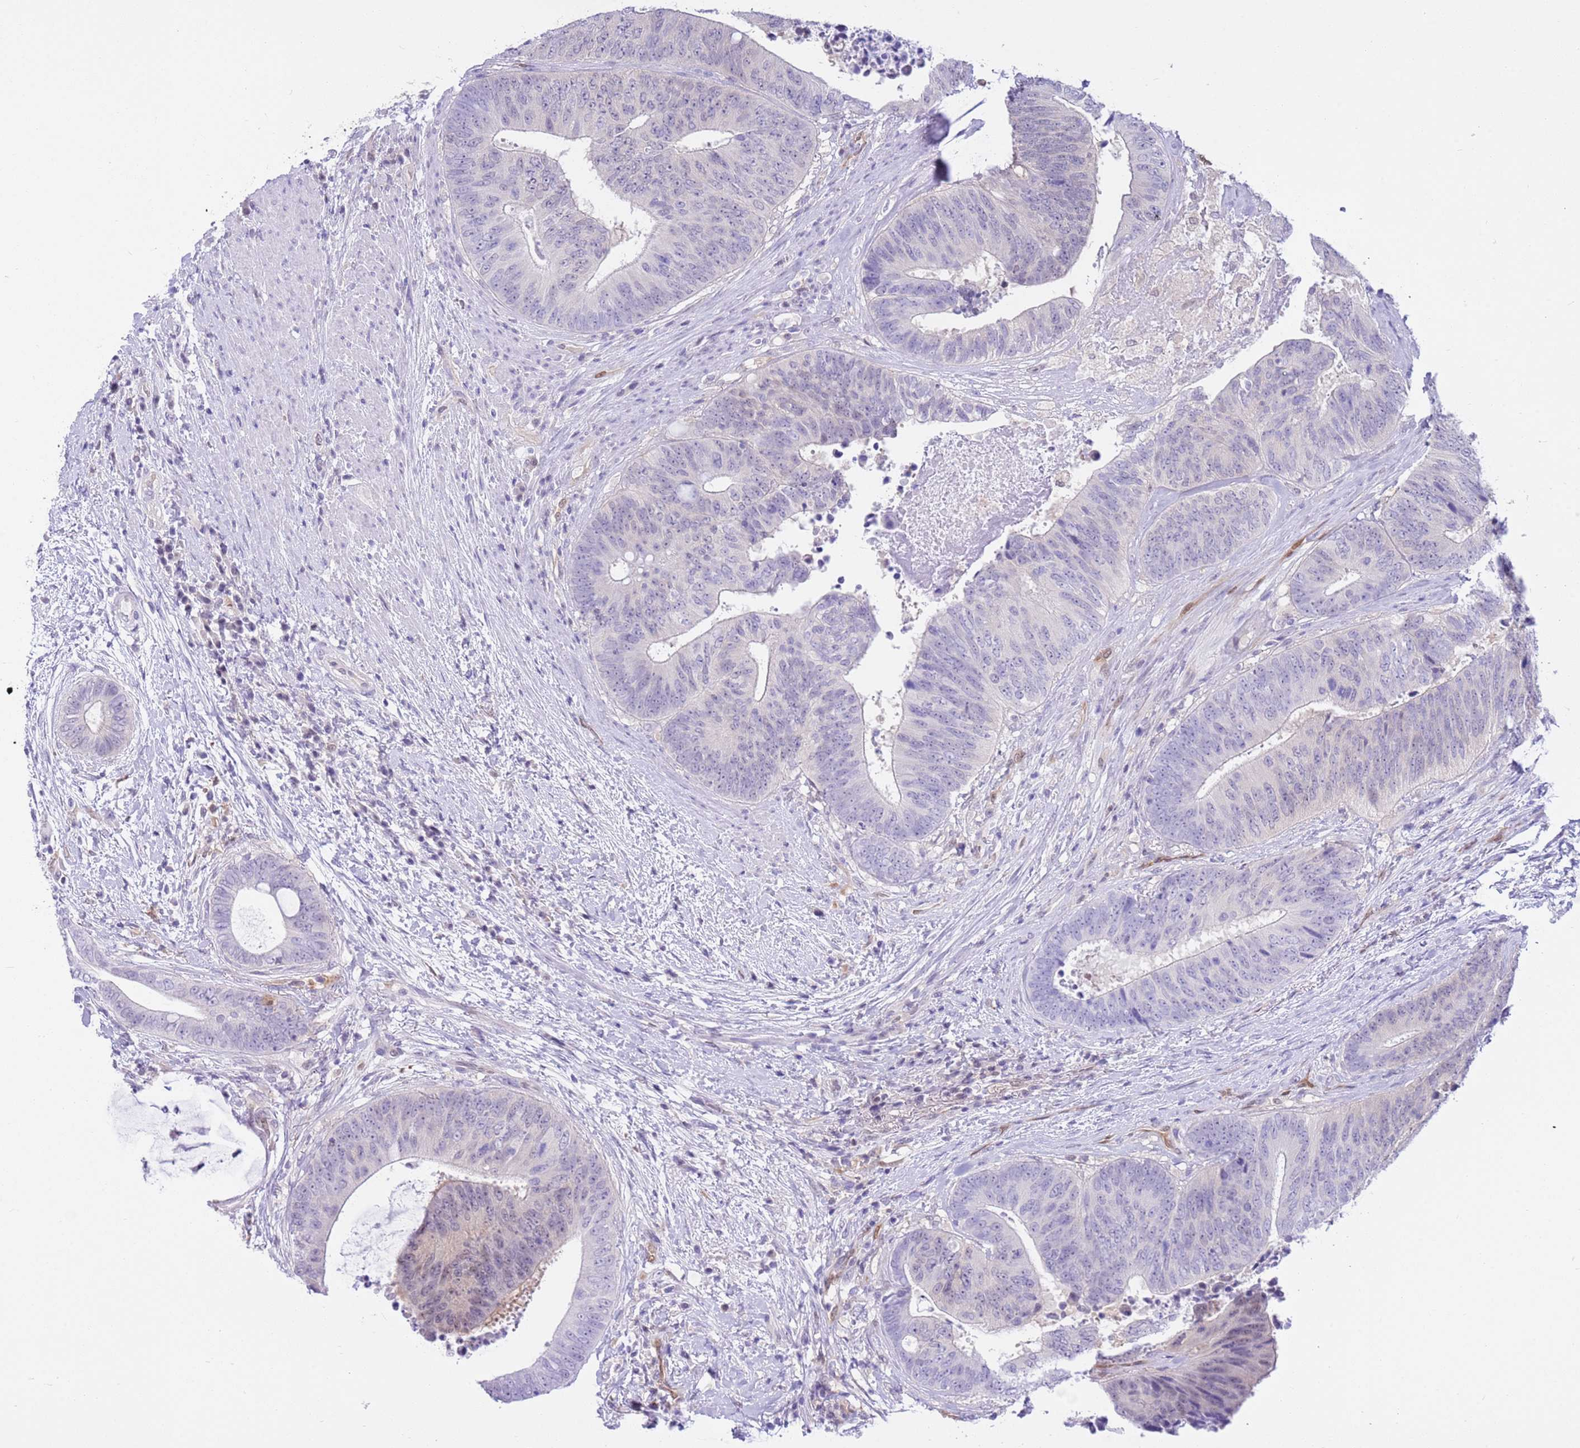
{"staining": {"intensity": "negative", "quantity": "none", "location": "none"}, "tissue": "colorectal cancer", "cell_type": "Tumor cells", "image_type": "cancer", "snomed": [{"axis": "morphology", "description": "Adenocarcinoma, NOS"}, {"axis": "topography", "description": "Rectum"}], "caption": "Colorectal adenocarcinoma stained for a protein using immunohistochemistry shows no expression tumor cells.", "gene": "DDI2", "patient": {"sex": "male", "age": 72}}